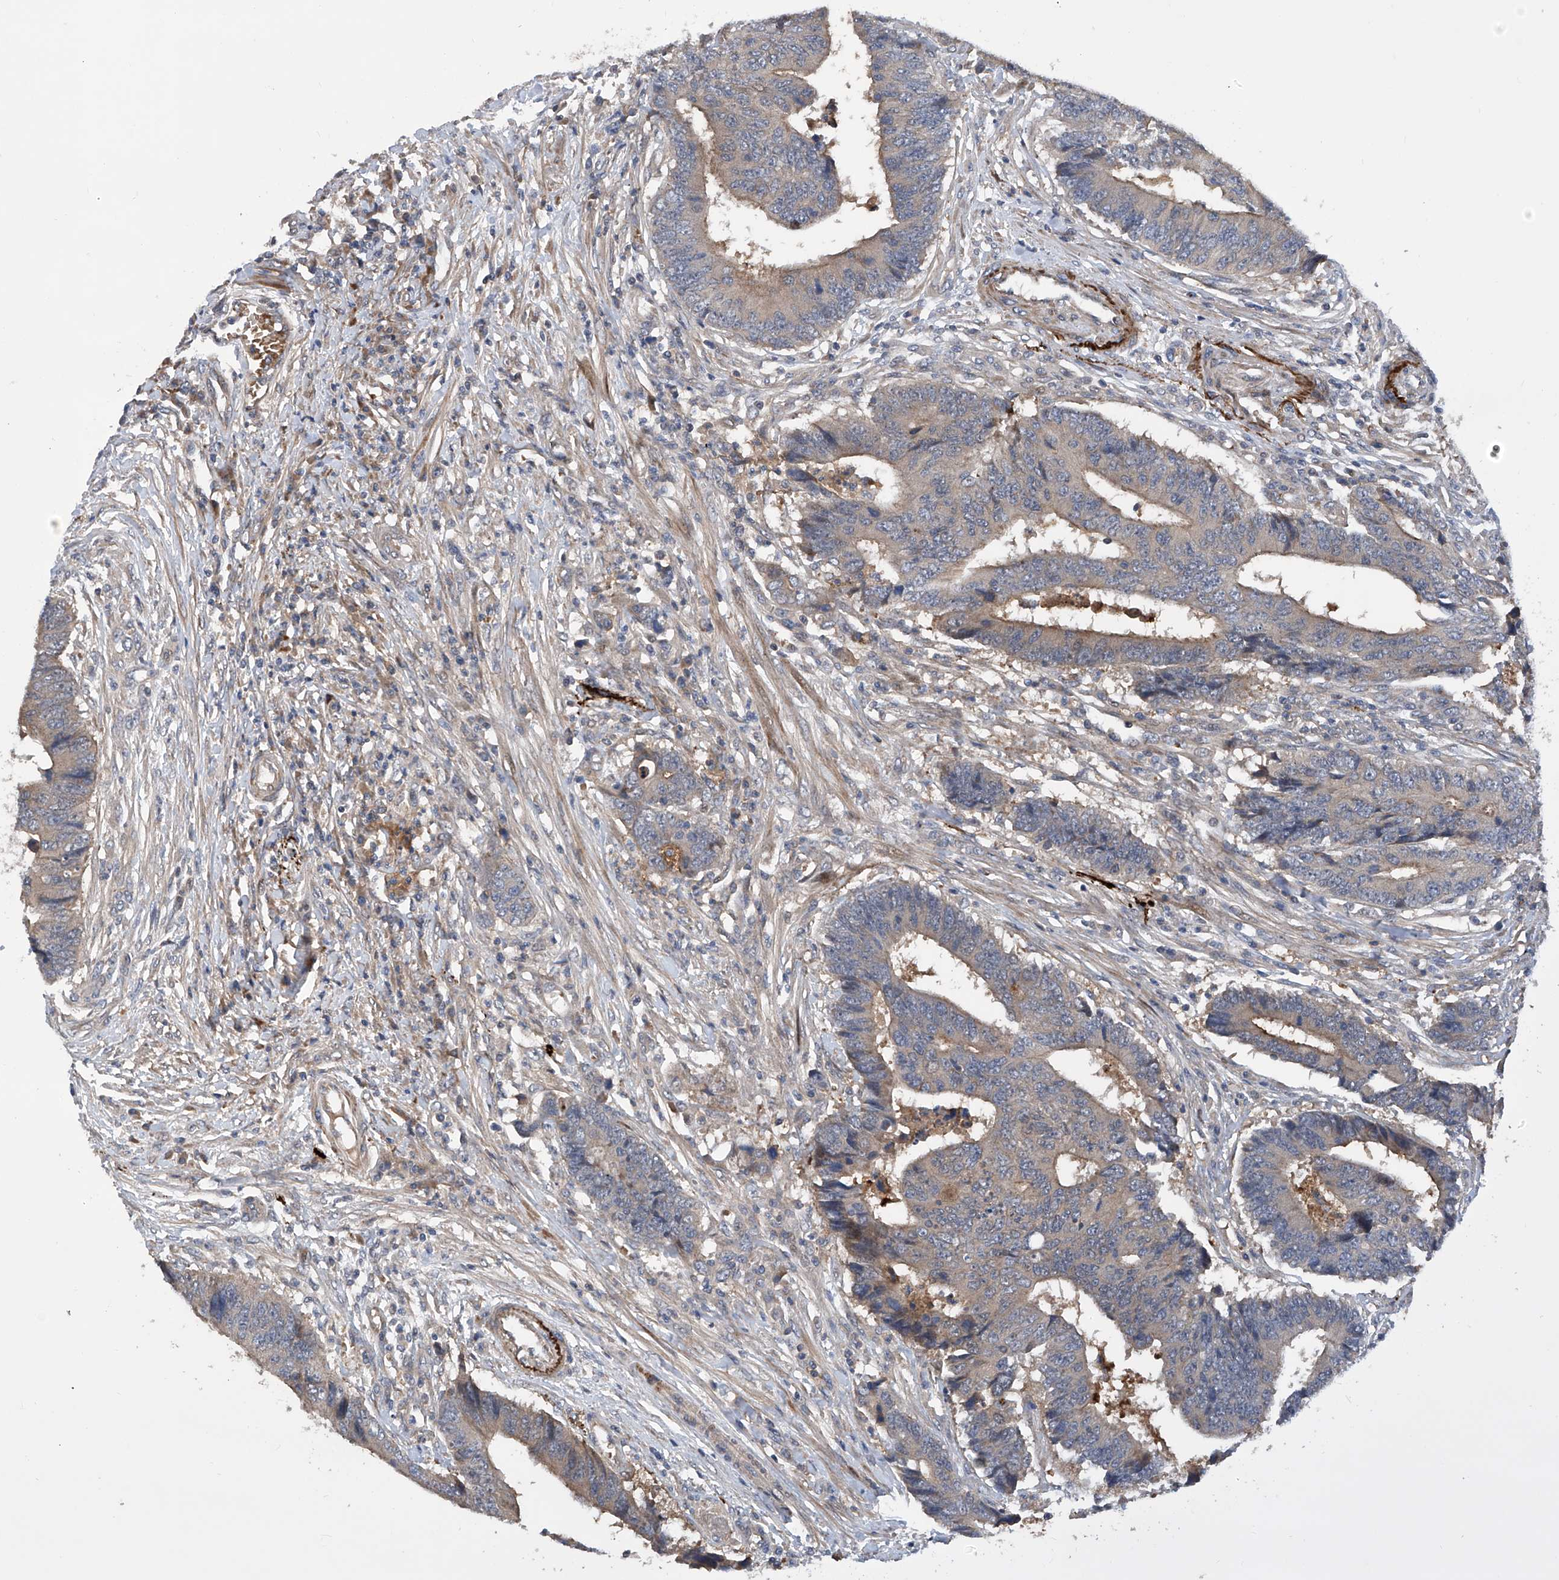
{"staining": {"intensity": "weak", "quantity": "<25%", "location": "cytoplasmic/membranous"}, "tissue": "colorectal cancer", "cell_type": "Tumor cells", "image_type": "cancer", "snomed": [{"axis": "morphology", "description": "Adenocarcinoma, NOS"}, {"axis": "topography", "description": "Rectum"}], "caption": "A high-resolution micrograph shows immunohistochemistry (IHC) staining of colorectal cancer, which reveals no significant positivity in tumor cells. (Immunohistochemistry (ihc), brightfield microscopy, high magnification).", "gene": "USF3", "patient": {"sex": "male", "age": 84}}